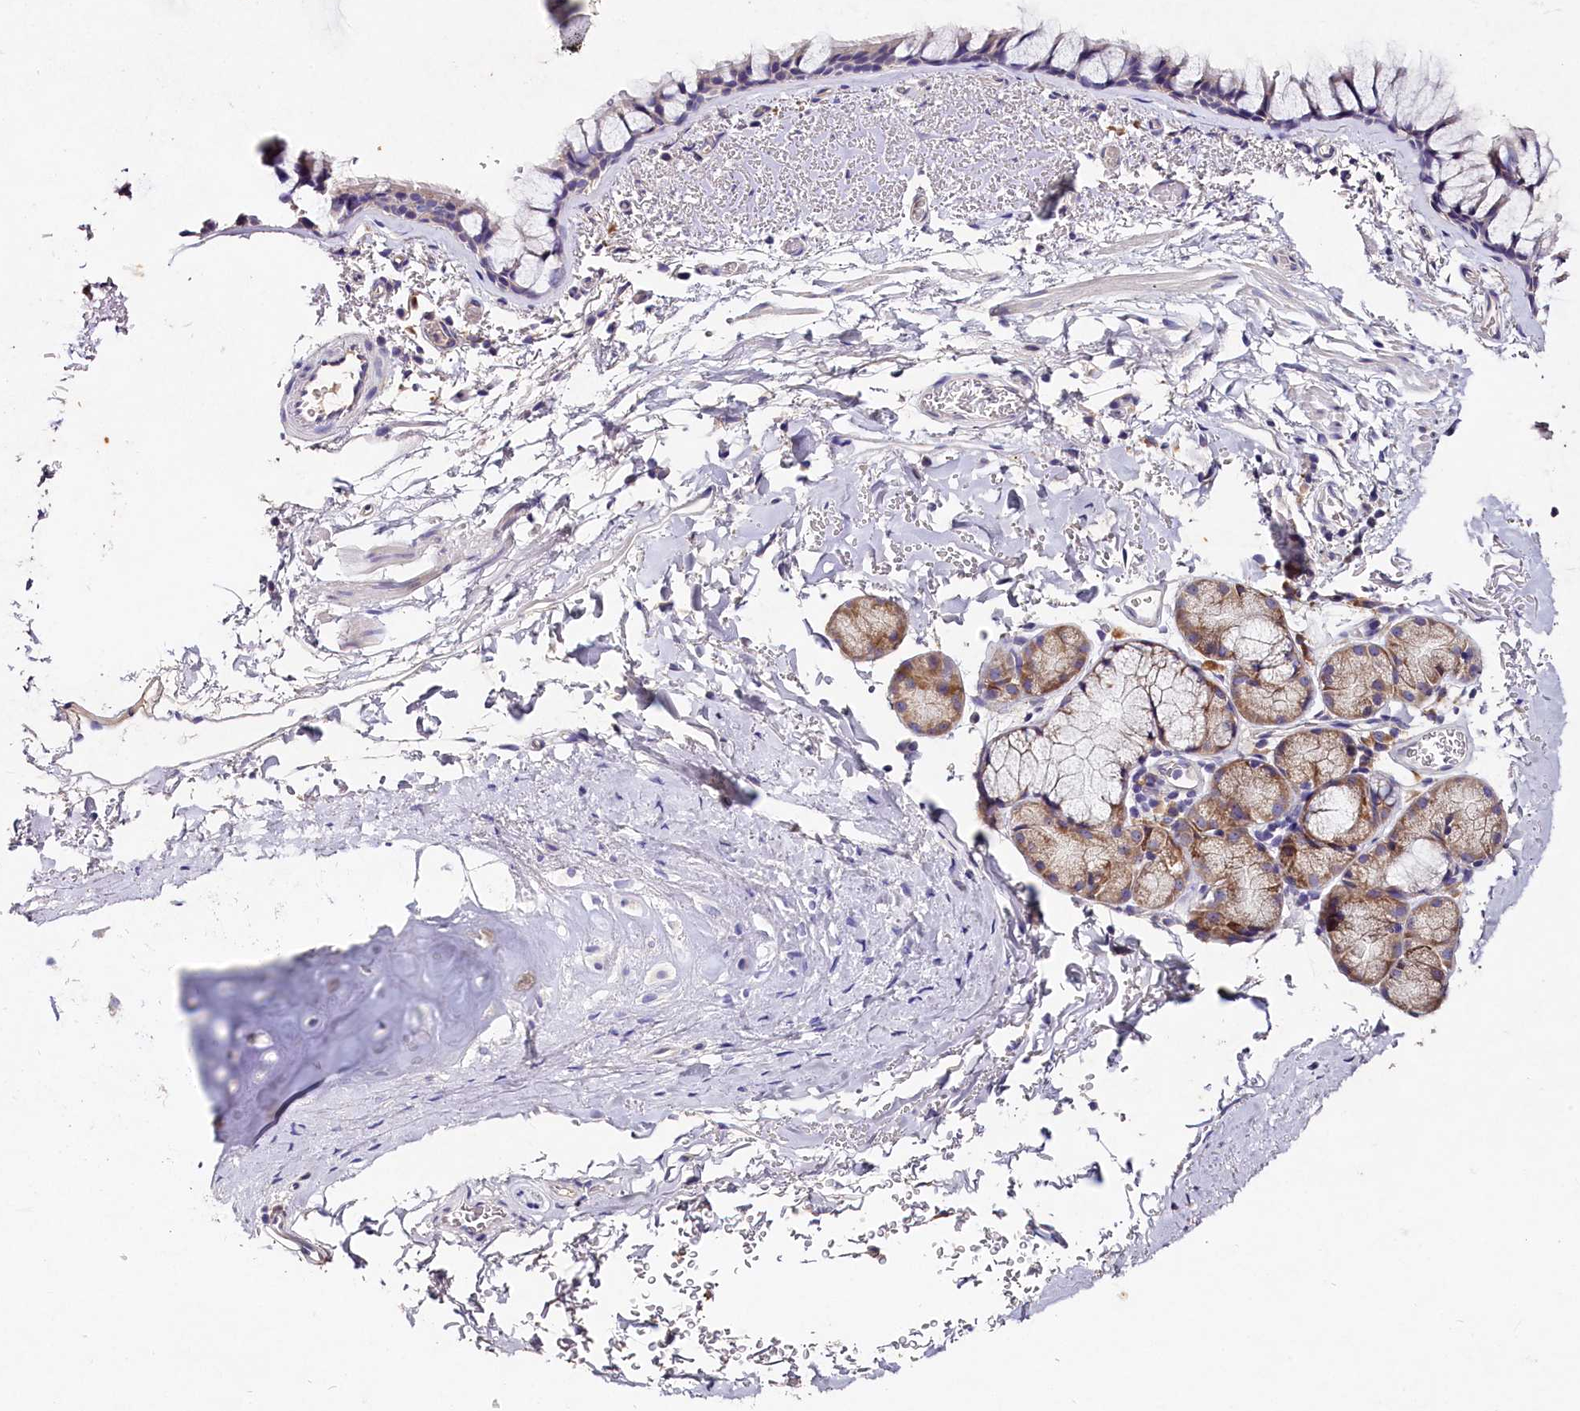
{"staining": {"intensity": "negative", "quantity": "none", "location": "none"}, "tissue": "bronchus", "cell_type": "Respiratory epithelial cells", "image_type": "normal", "snomed": [{"axis": "morphology", "description": "Normal tissue, NOS"}, {"axis": "topography", "description": "Bronchus"}], "caption": "Immunohistochemistry (IHC) image of benign bronchus: bronchus stained with DAB reveals no significant protein expression in respiratory epithelial cells.", "gene": "ST7L", "patient": {"sex": "male", "age": 65}}